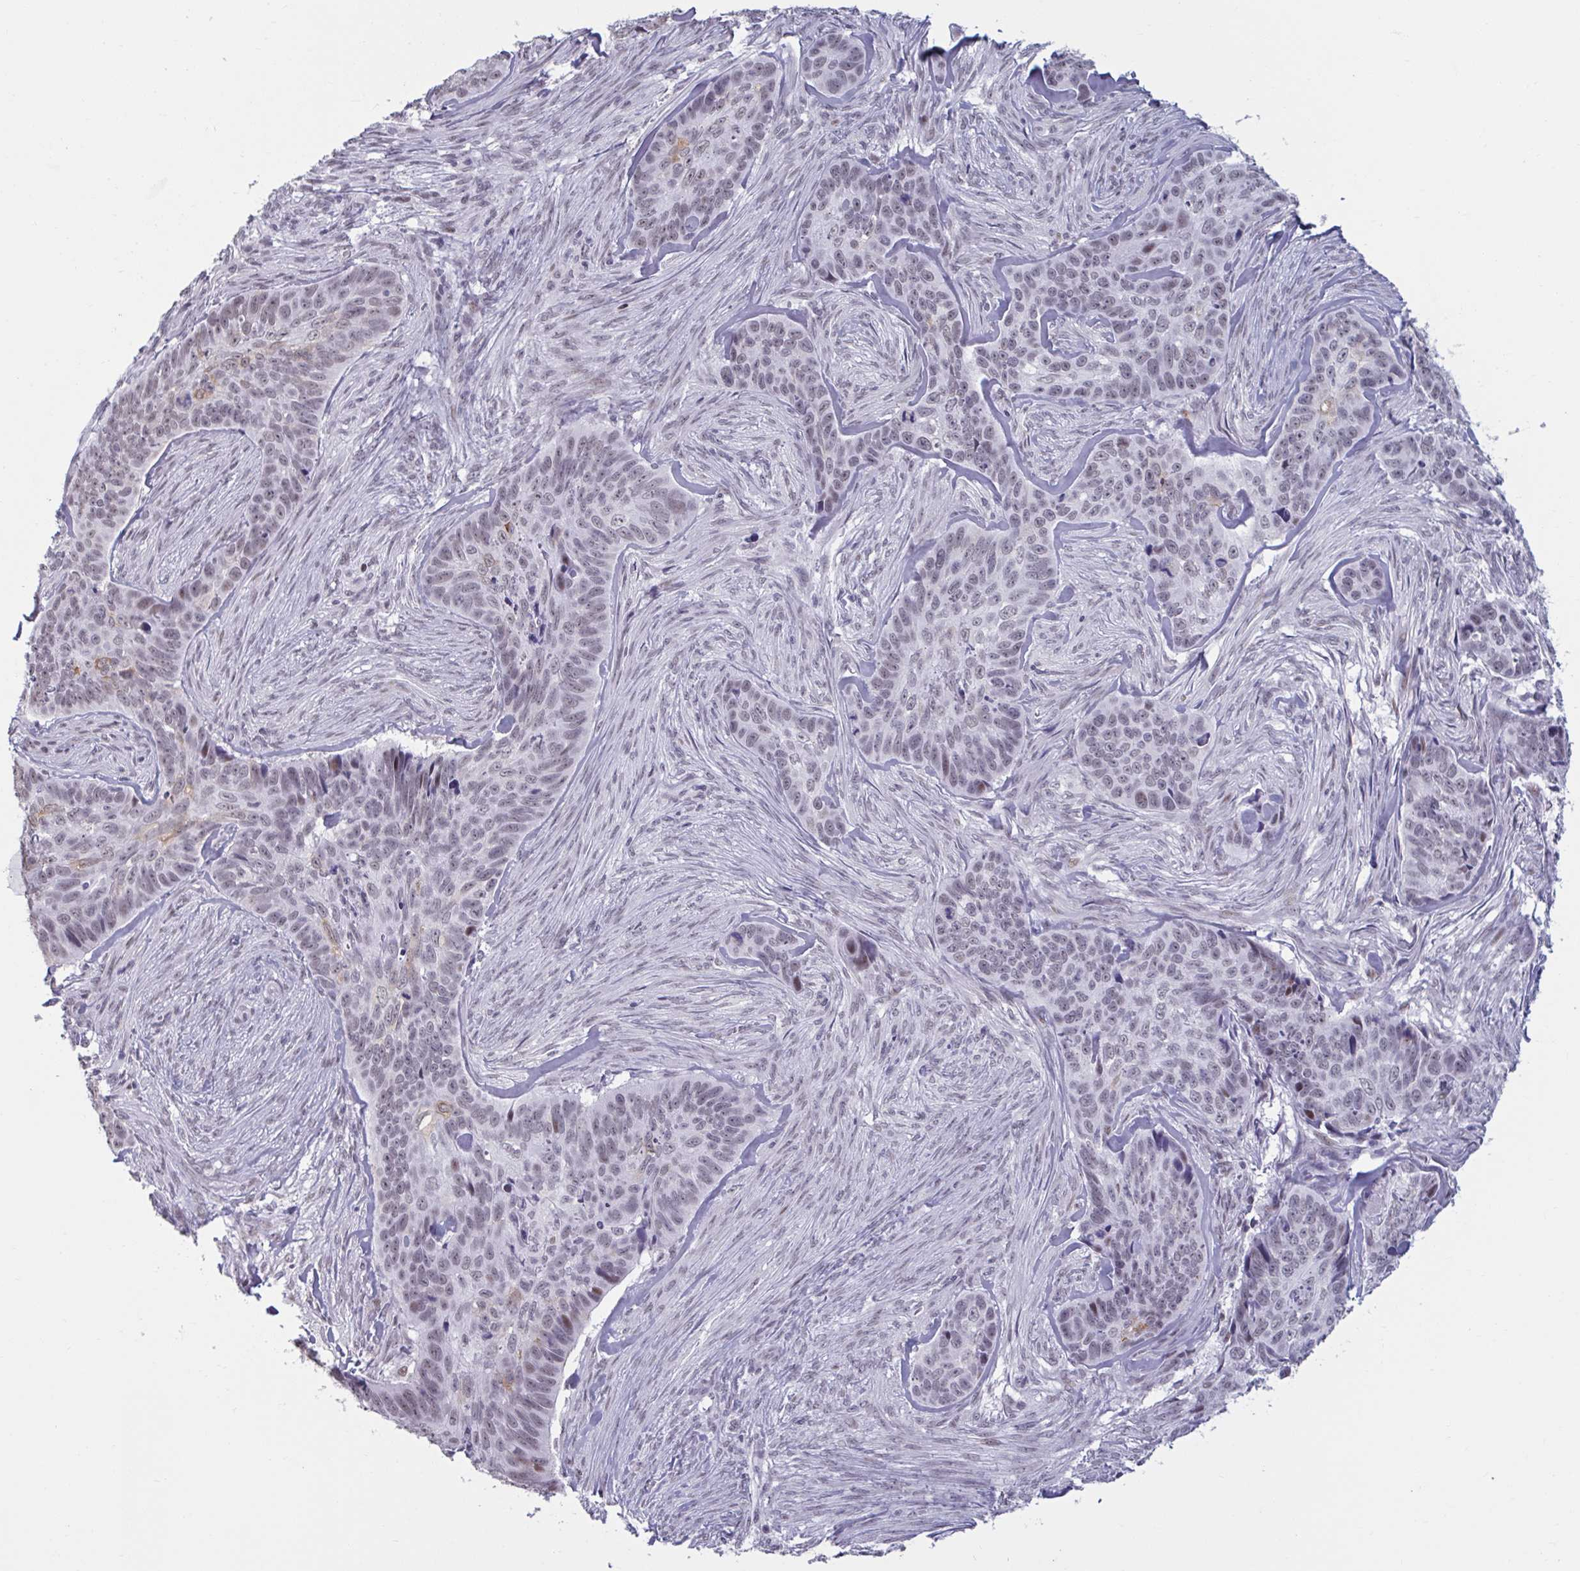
{"staining": {"intensity": "weak", "quantity": "25%-75%", "location": "nuclear"}, "tissue": "skin cancer", "cell_type": "Tumor cells", "image_type": "cancer", "snomed": [{"axis": "morphology", "description": "Basal cell carcinoma"}, {"axis": "topography", "description": "Skin"}], "caption": "Weak nuclear expression for a protein is appreciated in approximately 25%-75% of tumor cells of skin cancer using immunohistochemistry (IHC).", "gene": "HSD17B6", "patient": {"sex": "female", "age": 82}}